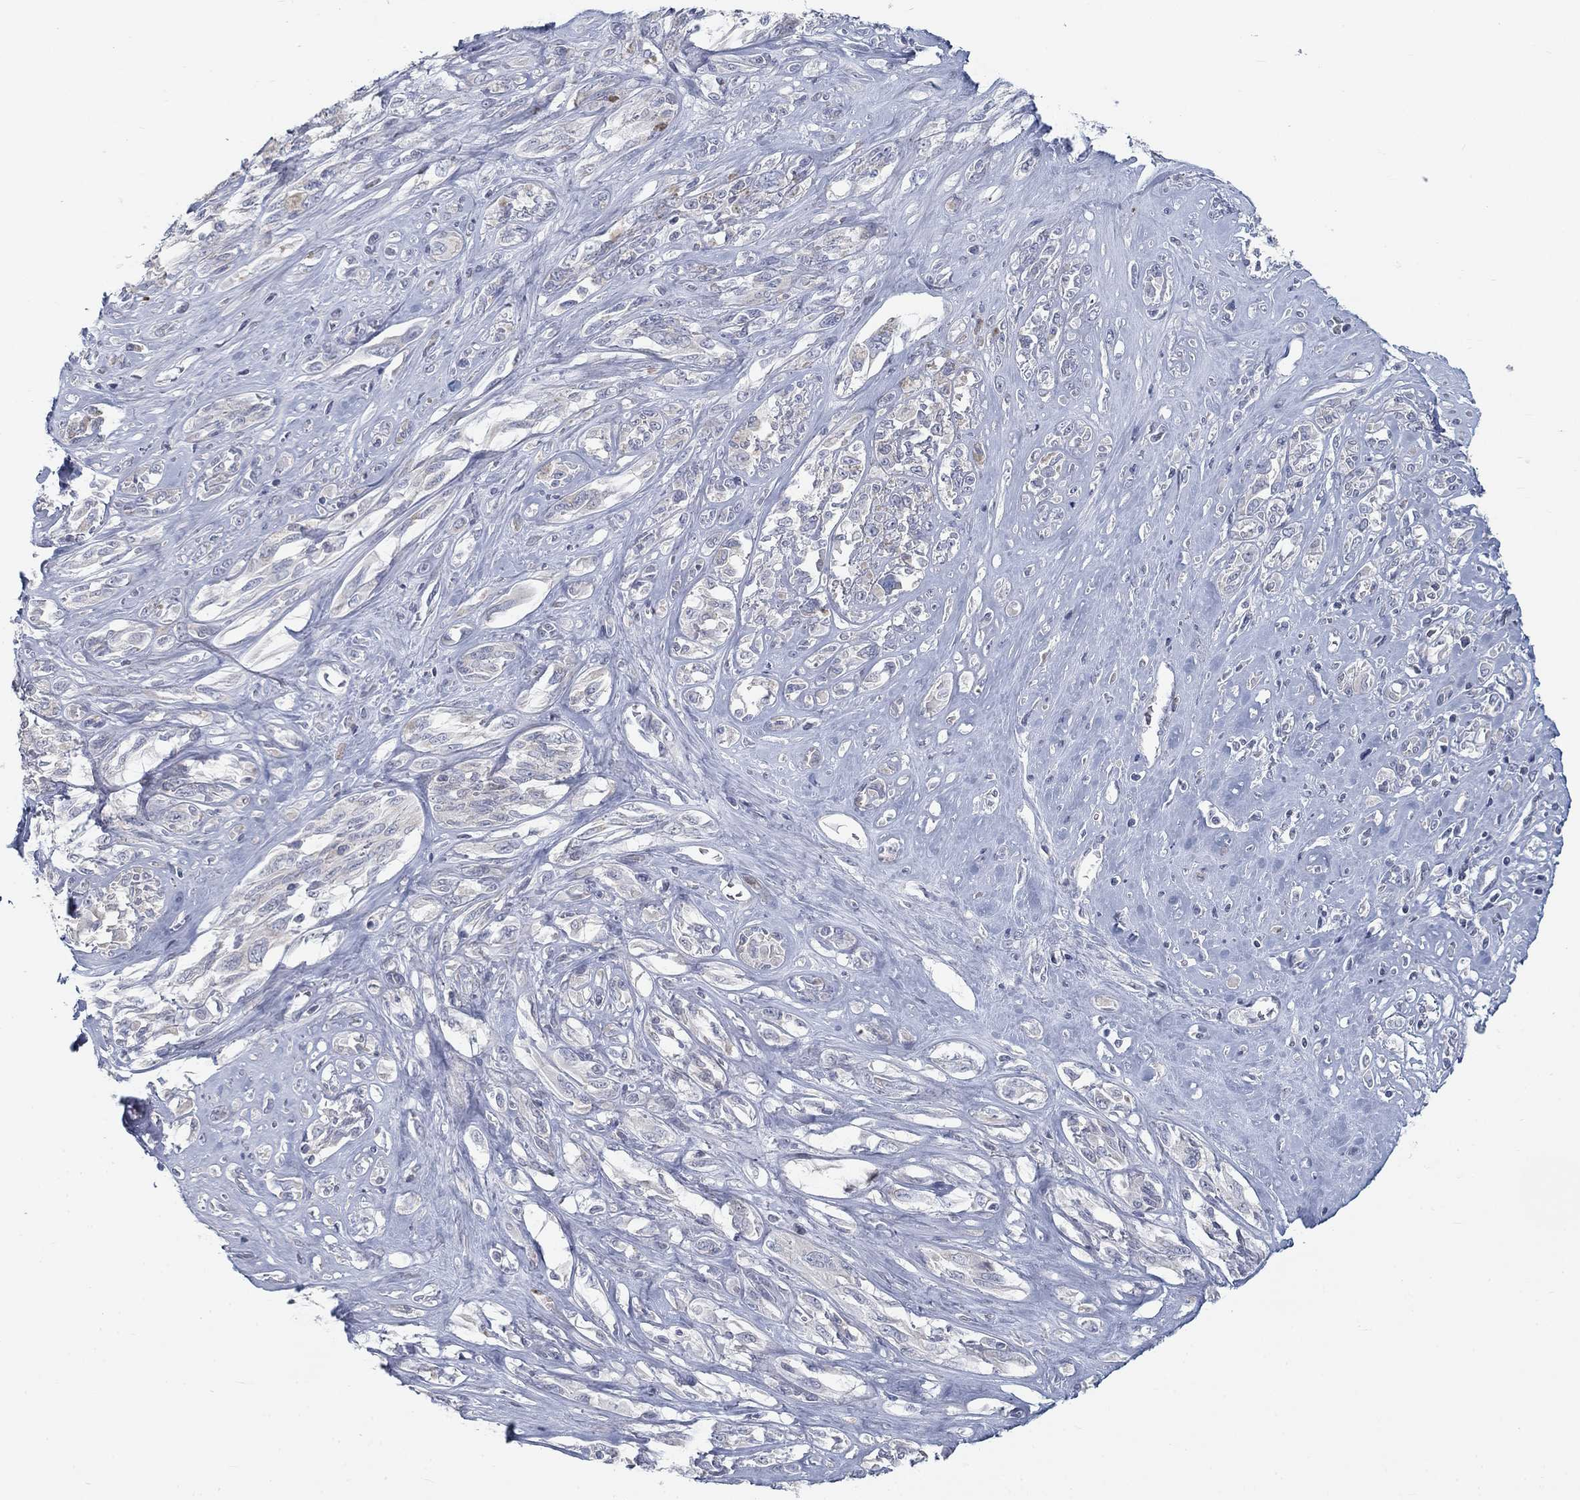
{"staining": {"intensity": "weak", "quantity": "<25%", "location": "cytoplasmic/membranous"}, "tissue": "melanoma", "cell_type": "Tumor cells", "image_type": "cancer", "snomed": [{"axis": "morphology", "description": "Malignant melanoma, NOS"}, {"axis": "topography", "description": "Skin"}], "caption": "Photomicrograph shows no significant protein expression in tumor cells of malignant melanoma. (DAB IHC with hematoxylin counter stain).", "gene": "ATP1A3", "patient": {"sex": "female", "age": 91}}